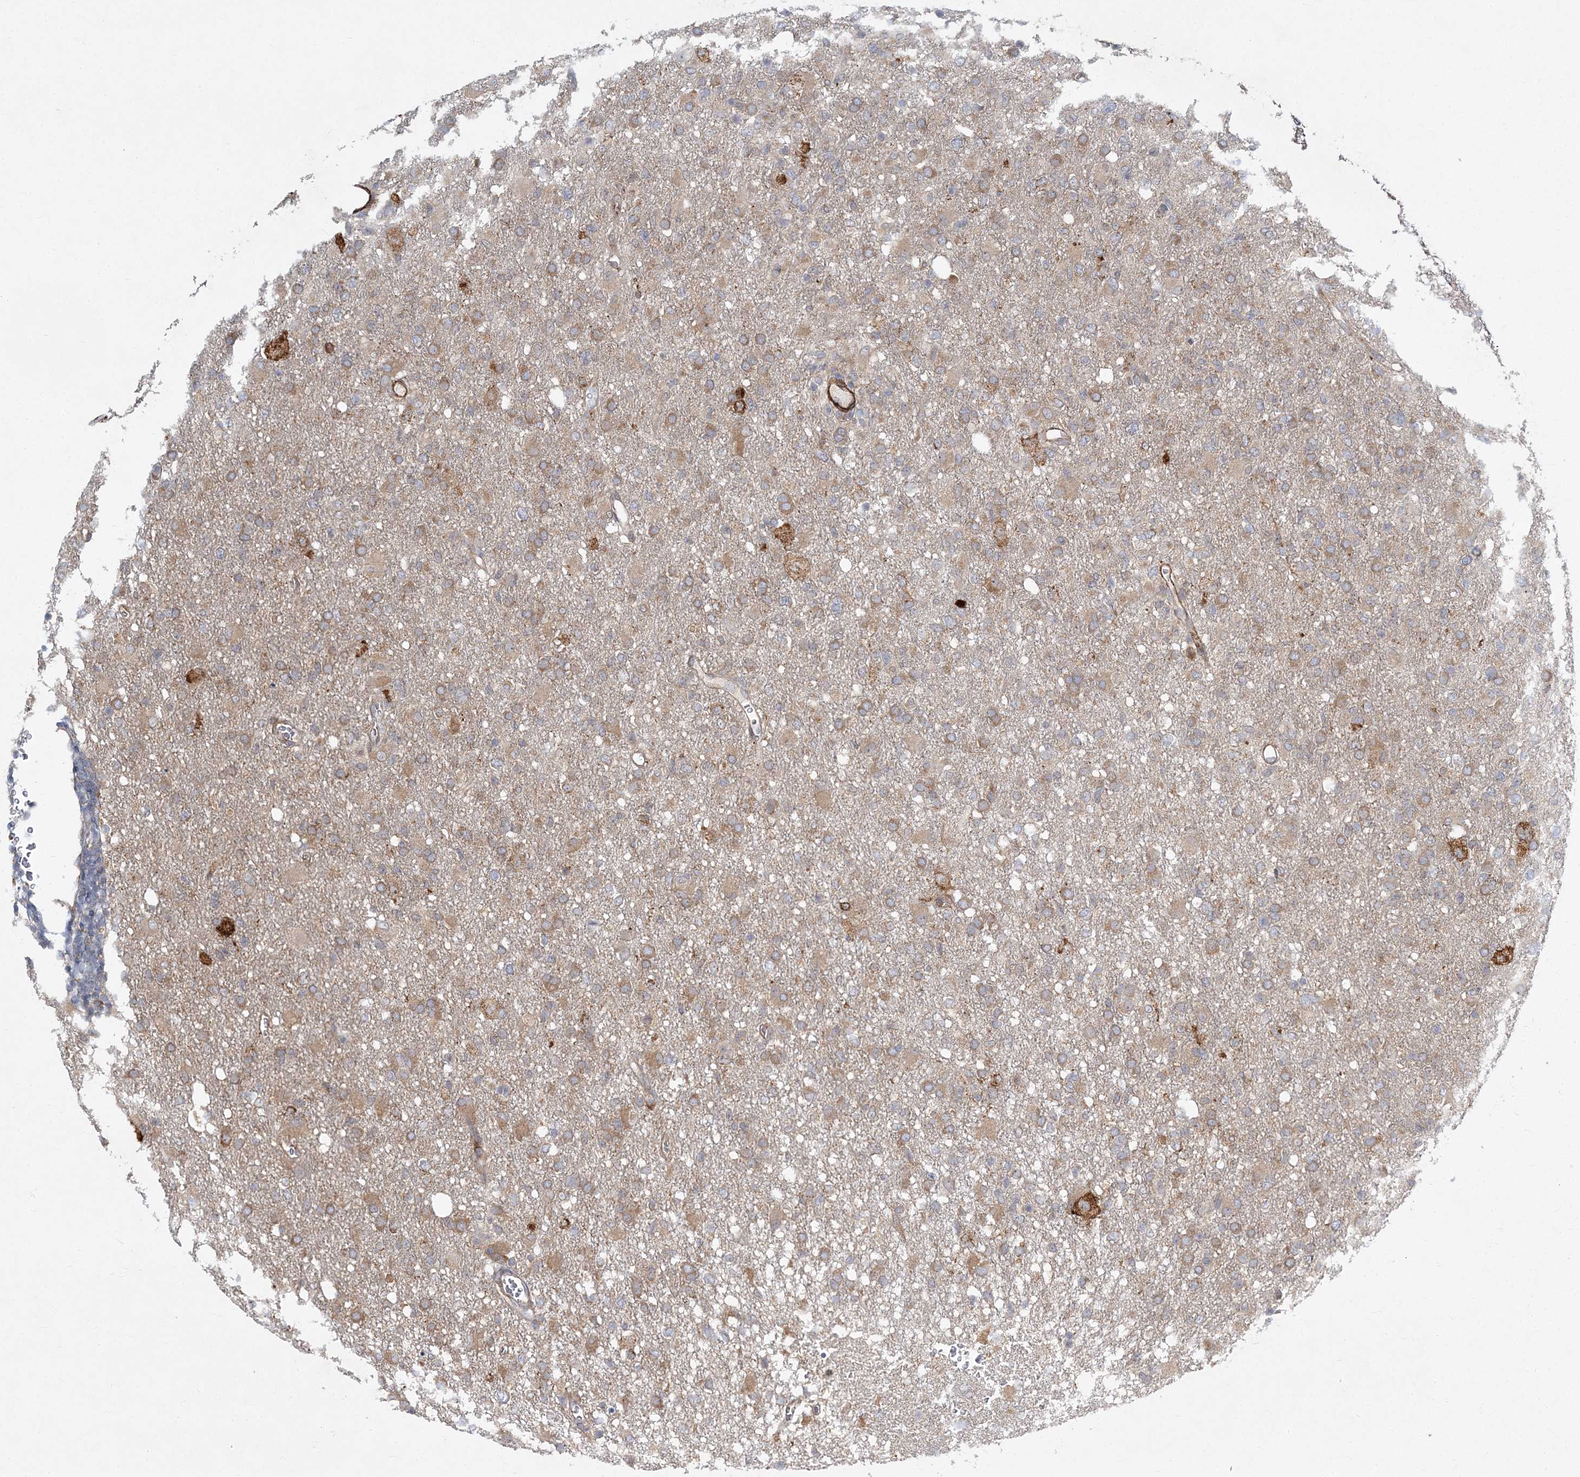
{"staining": {"intensity": "weak", "quantity": "25%-75%", "location": "cytoplasmic/membranous"}, "tissue": "glioma", "cell_type": "Tumor cells", "image_type": "cancer", "snomed": [{"axis": "morphology", "description": "Glioma, malignant, High grade"}, {"axis": "topography", "description": "Brain"}], "caption": "Immunohistochemical staining of human malignant glioma (high-grade) reveals weak cytoplasmic/membranous protein expression in approximately 25%-75% of tumor cells.", "gene": "NBAS", "patient": {"sex": "female", "age": 57}}